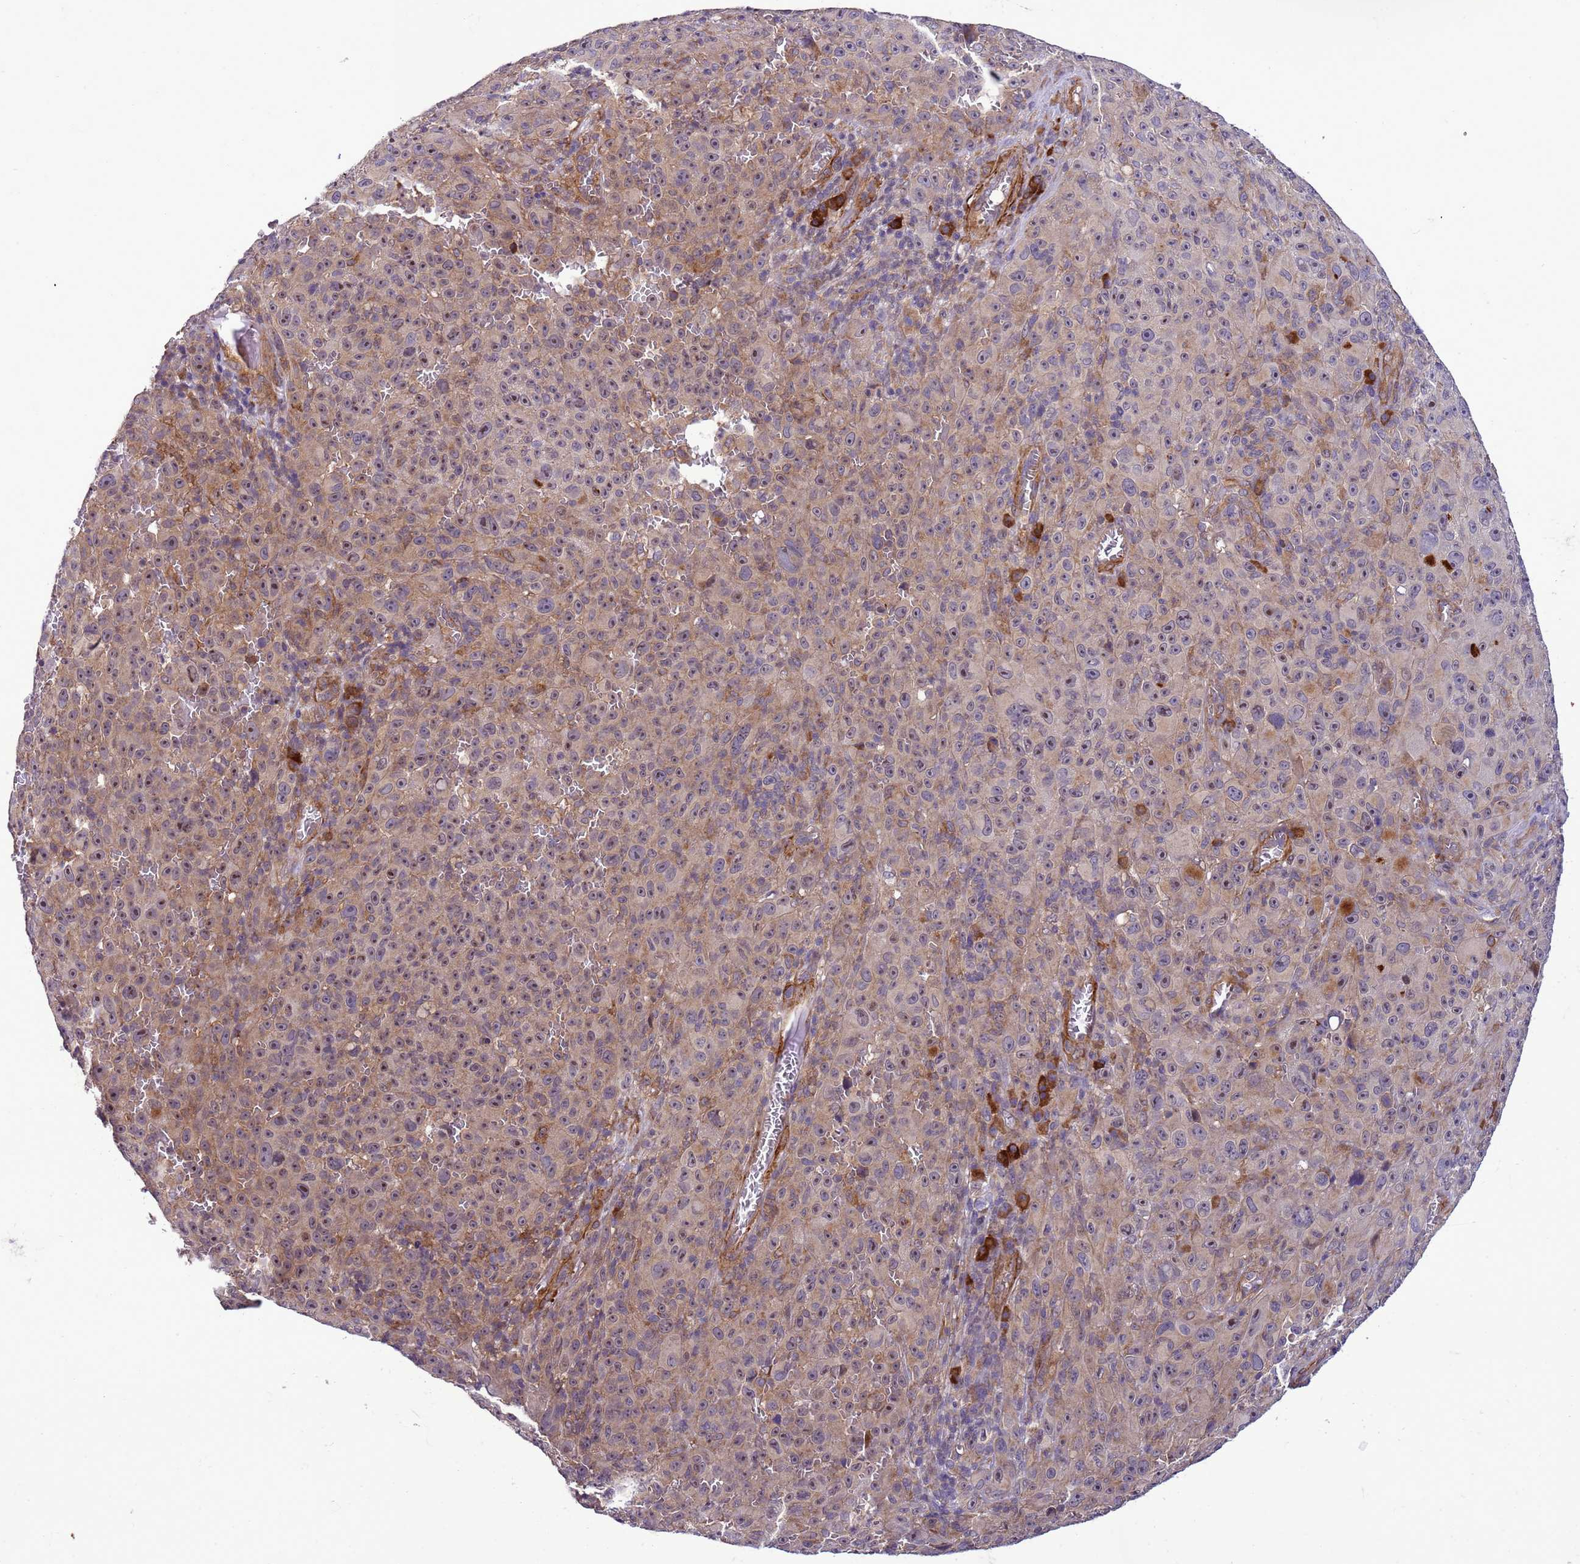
{"staining": {"intensity": "weak", "quantity": "25%-75%", "location": "cytoplasmic/membranous"}, "tissue": "melanoma", "cell_type": "Tumor cells", "image_type": "cancer", "snomed": [{"axis": "morphology", "description": "Malignant melanoma, NOS"}, {"axis": "topography", "description": "Skin"}], "caption": "This is an image of immunohistochemistry (IHC) staining of melanoma, which shows weak staining in the cytoplasmic/membranous of tumor cells.", "gene": "GEN1", "patient": {"sex": "female", "age": 82}}